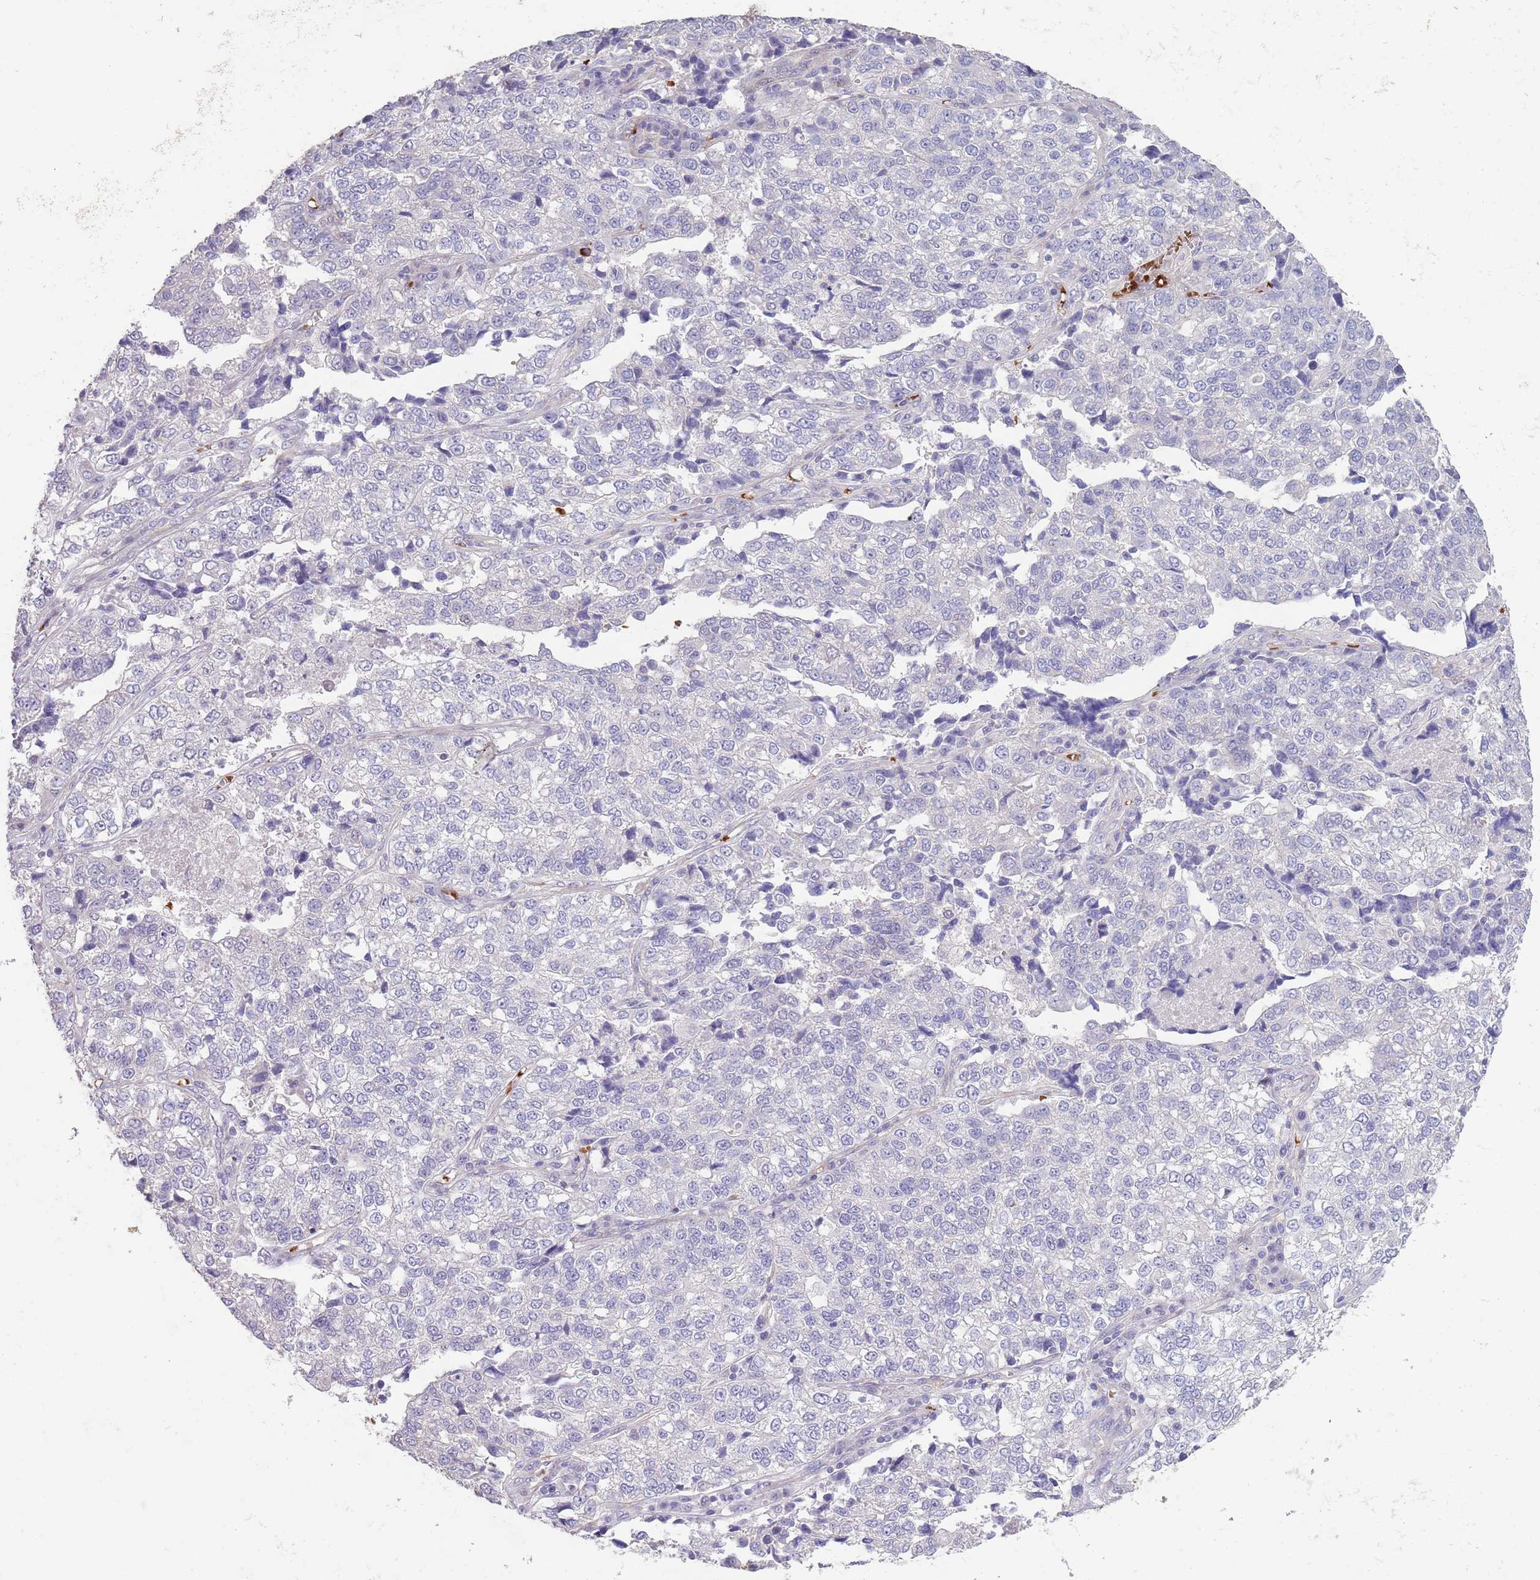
{"staining": {"intensity": "negative", "quantity": "none", "location": "none"}, "tissue": "lung cancer", "cell_type": "Tumor cells", "image_type": "cancer", "snomed": [{"axis": "morphology", "description": "Adenocarcinoma, NOS"}, {"axis": "topography", "description": "Lung"}], "caption": "Immunohistochemistry histopathology image of lung cancer stained for a protein (brown), which displays no staining in tumor cells. Brightfield microscopy of immunohistochemistry (IHC) stained with DAB (brown) and hematoxylin (blue), captured at high magnification.", "gene": "ZNF14", "patient": {"sex": "male", "age": 49}}